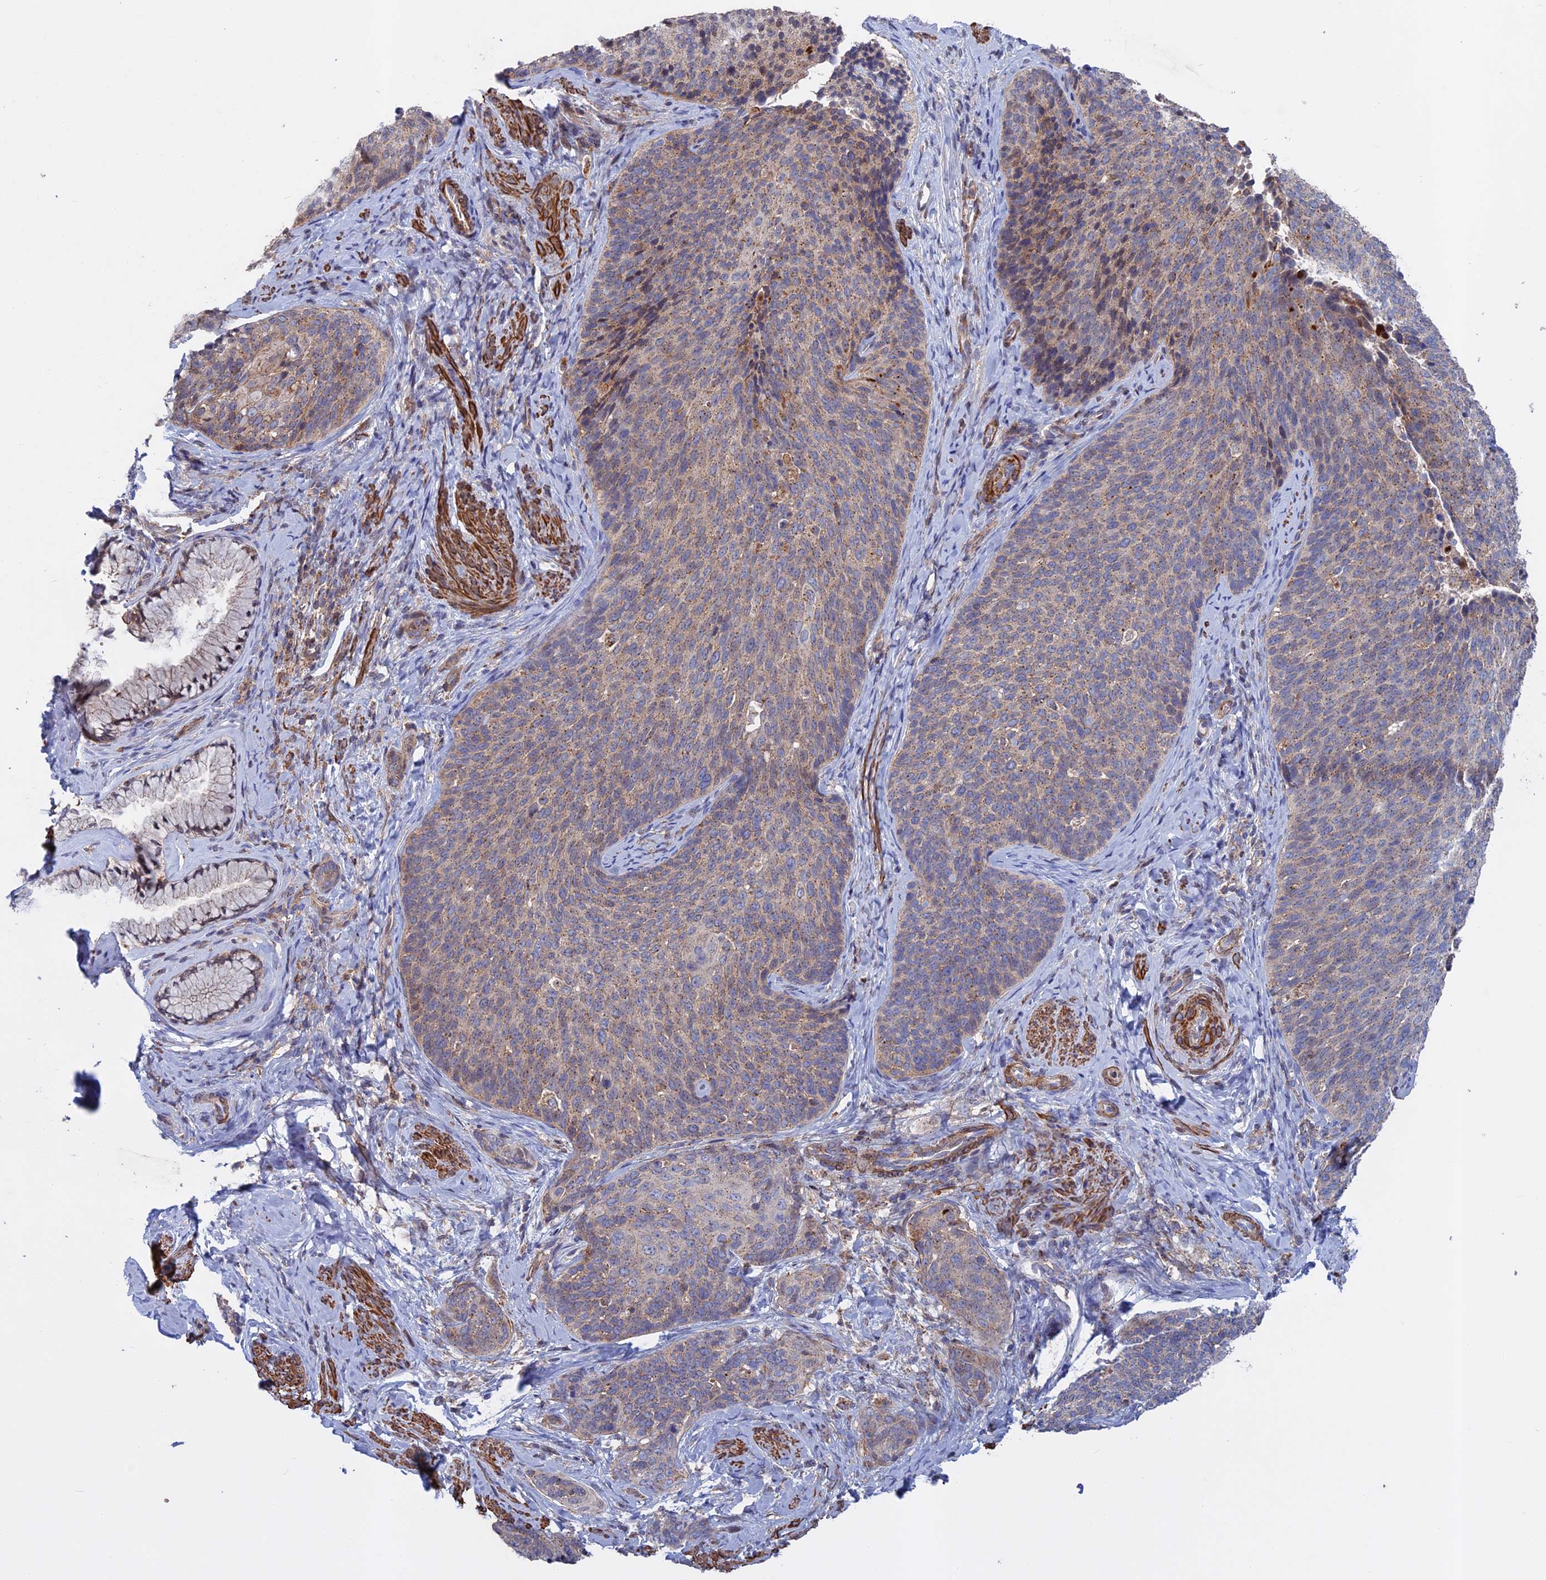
{"staining": {"intensity": "weak", "quantity": "<25%", "location": "cytoplasmic/membranous"}, "tissue": "cervical cancer", "cell_type": "Tumor cells", "image_type": "cancer", "snomed": [{"axis": "morphology", "description": "Squamous cell carcinoma, NOS"}, {"axis": "topography", "description": "Cervix"}], "caption": "IHC of cervical cancer displays no expression in tumor cells.", "gene": "LYPD5", "patient": {"sex": "female", "age": 50}}